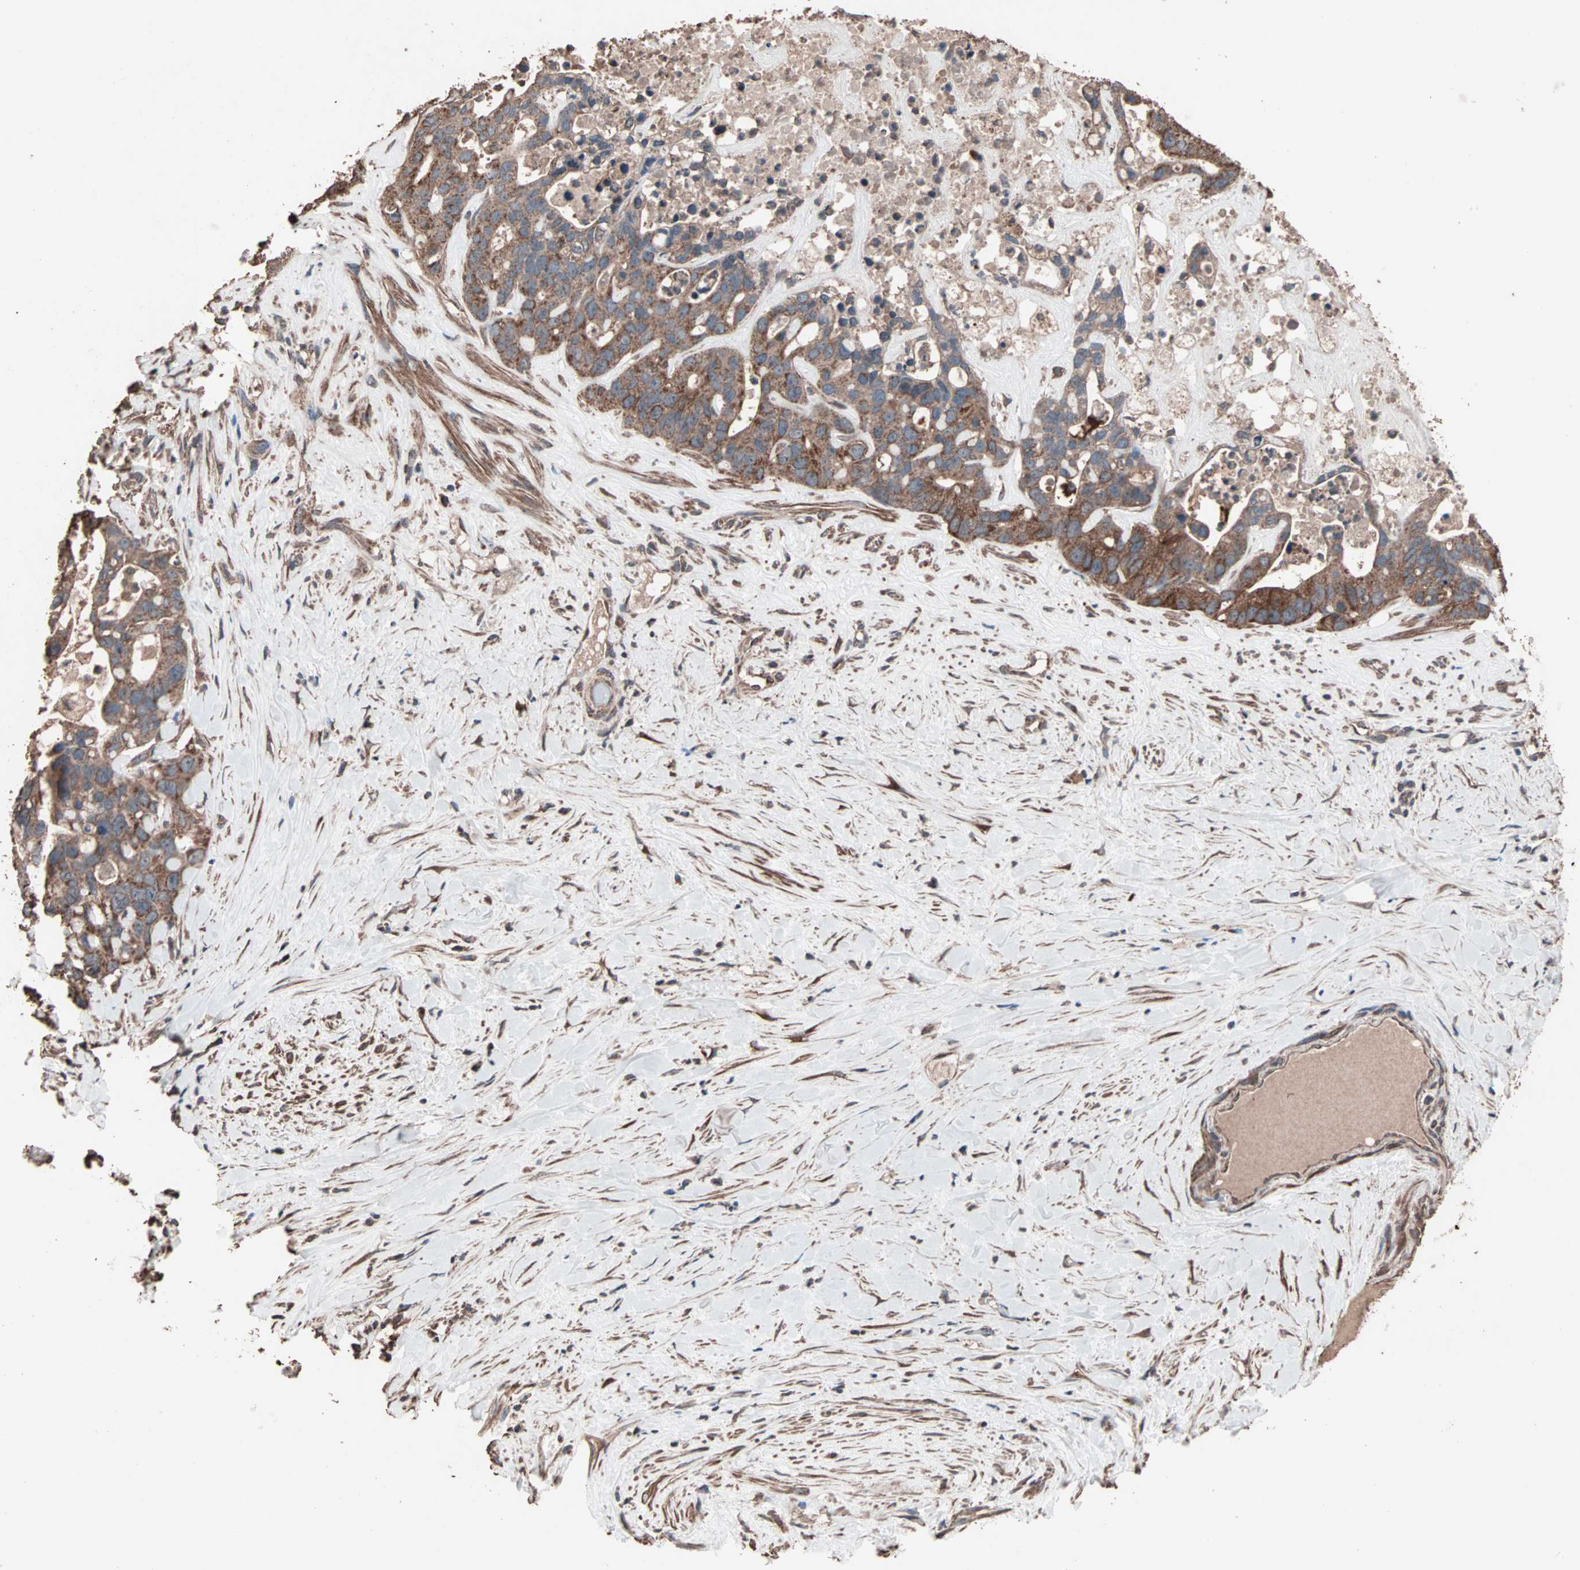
{"staining": {"intensity": "strong", "quantity": ">75%", "location": "cytoplasmic/membranous"}, "tissue": "liver cancer", "cell_type": "Tumor cells", "image_type": "cancer", "snomed": [{"axis": "morphology", "description": "Cholangiocarcinoma"}, {"axis": "topography", "description": "Liver"}], "caption": "Immunohistochemical staining of human liver cholangiocarcinoma displays strong cytoplasmic/membranous protein expression in about >75% of tumor cells.", "gene": "MRPL2", "patient": {"sex": "female", "age": 65}}